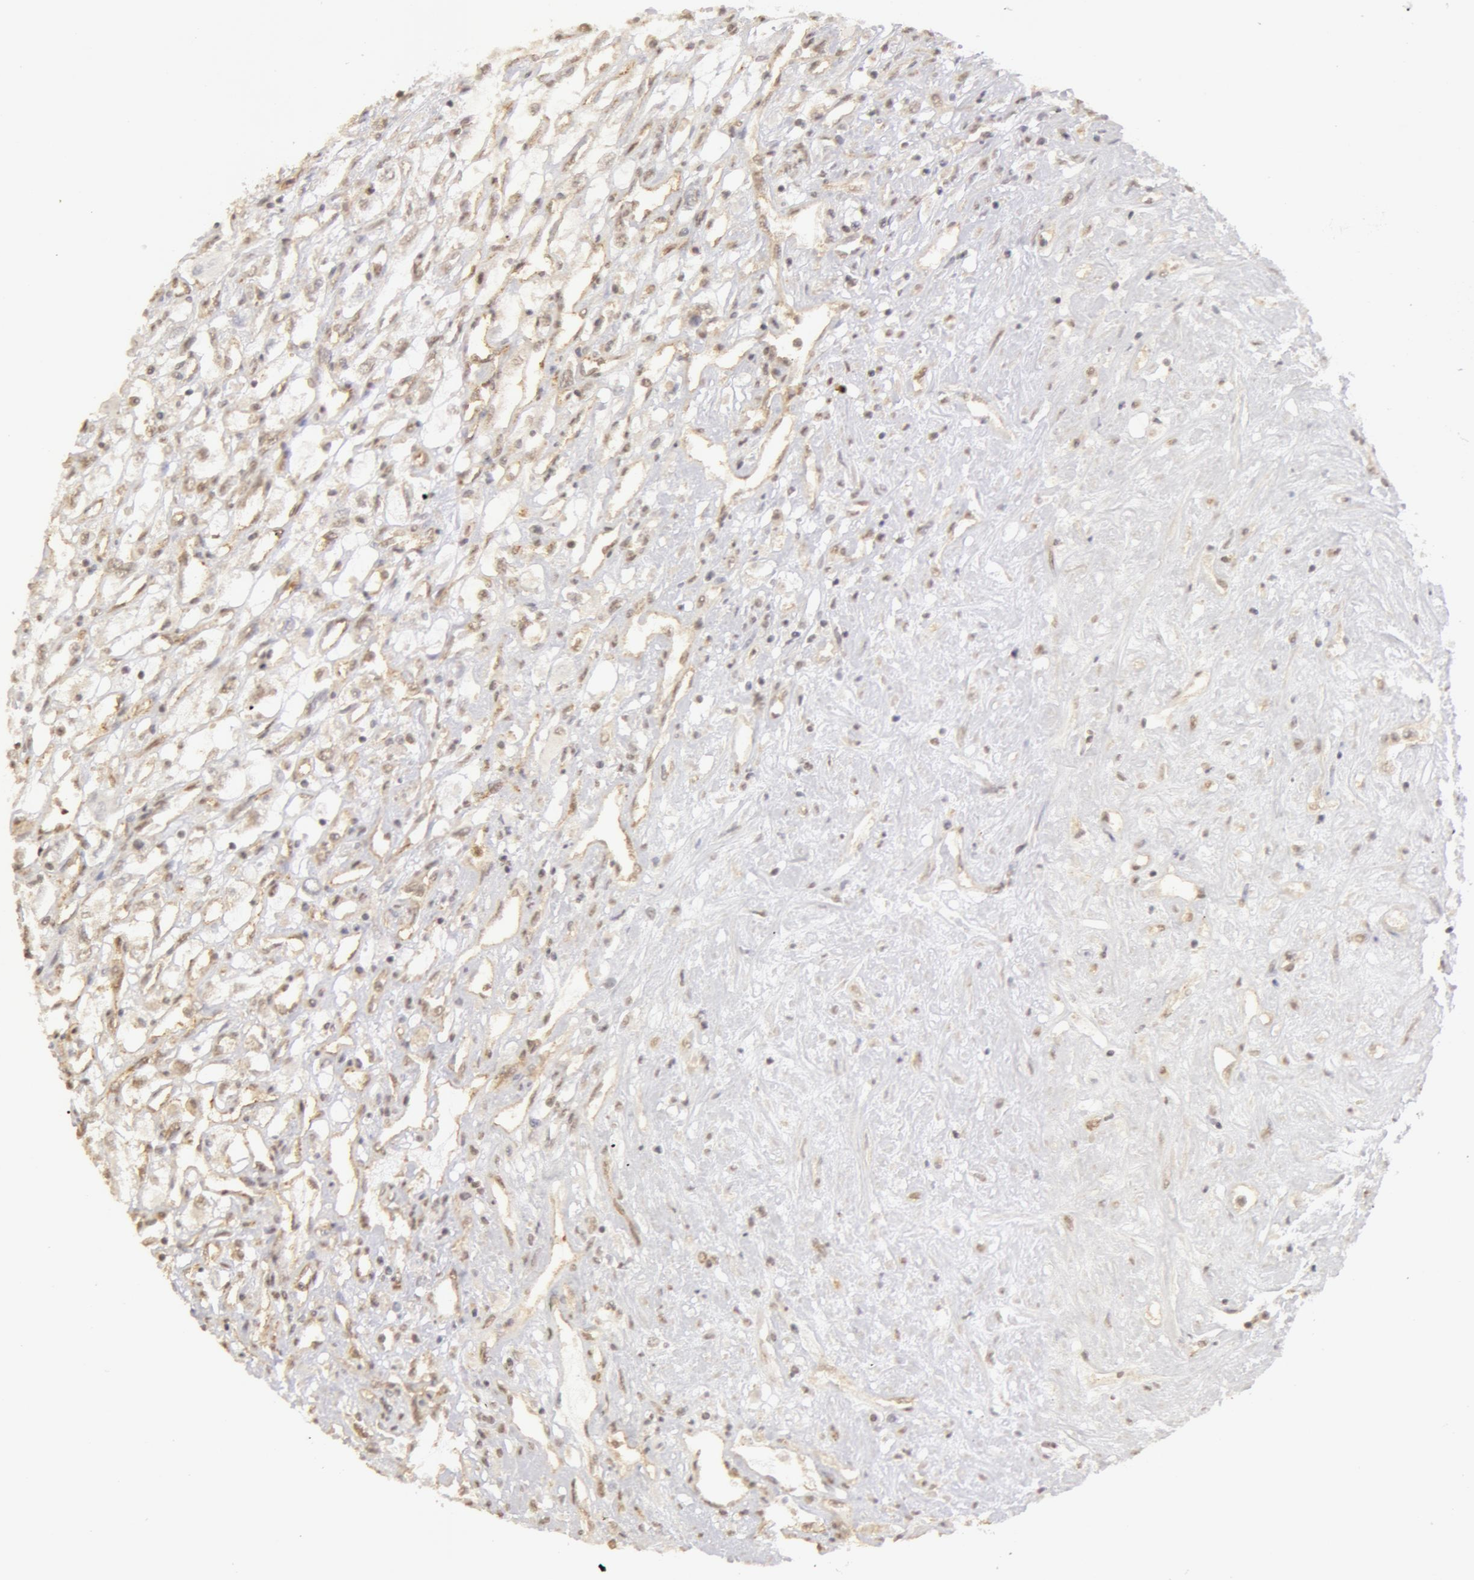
{"staining": {"intensity": "weak", "quantity": ">75%", "location": "cytoplasmic/membranous,nuclear"}, "tissue": "renal cancer", "cell_type": "Tumor cells", "image_type": "cancer", "snomed": [{"axis": "morphology", "description": "Adenocarcinoma, NOS"}, {"axis": "topography", "description": "Kidney"}], "caption": "Immunohistochemical staining of human renal cancer shows weak cytoplasmic/membranous and nuclear protein staining in approximately >75% of tumor cells.", "gene": "ADAM10", "patient": {"sex": "male", "age": 57}}